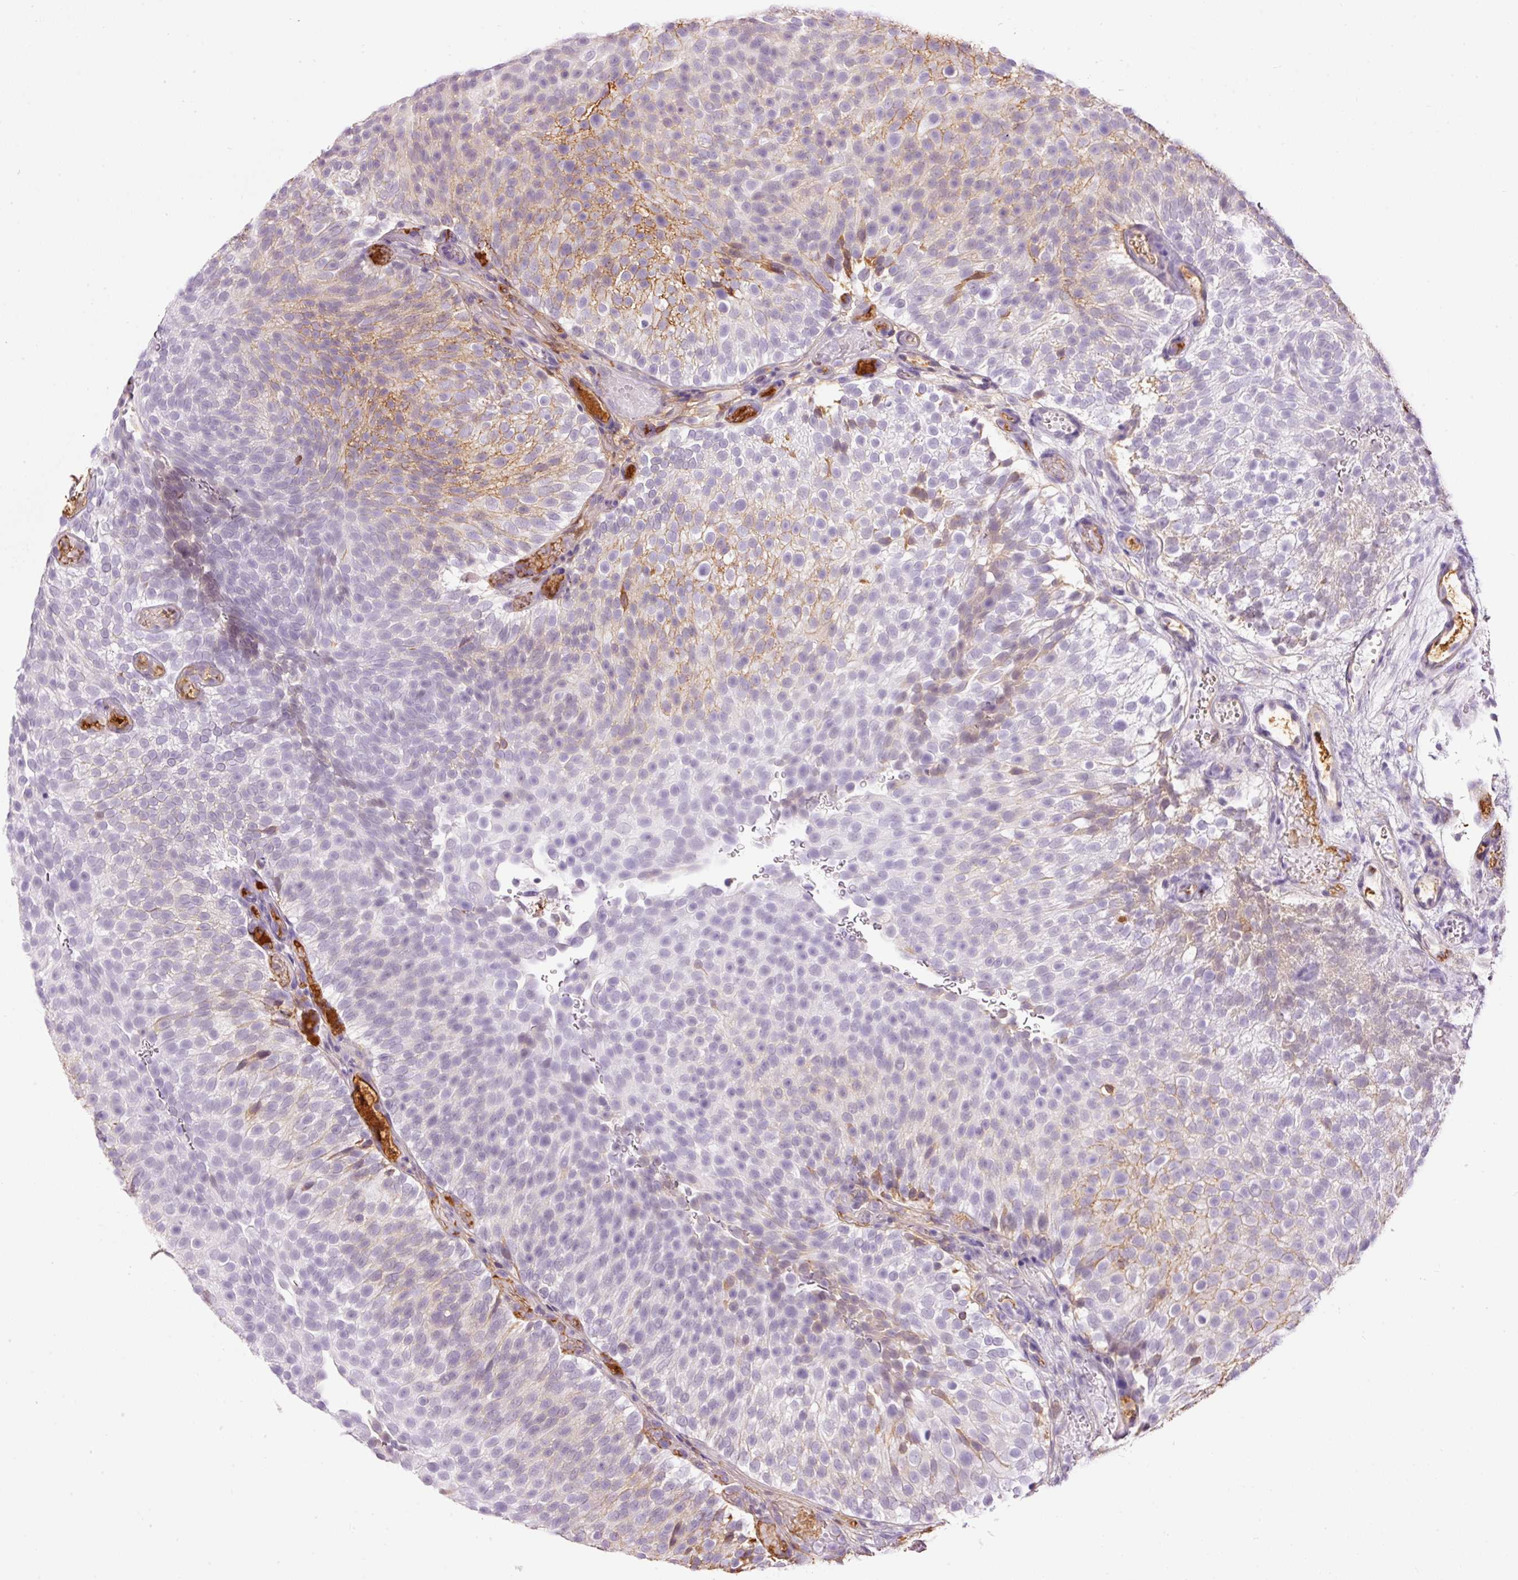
{"staining": {"intensity": "moderate", "quantity": "<25%", "location": "cytoplasmic/membranous"}, "tissue": "urothelial cancer", "cell_type": "Tumor cells", "image_type": "cancer", "snomed": [{"axis": "morphology", "description": "Urothelial carcinoma, Low grade"}, {"axis": "topography", "description": "Urinary bladder"}], "caption": "High-power microscopy captured an immunohistochemistry (IHC) histopathology image of low-grade urothelial carcinoma, revealing moderate cytoplasmic/membranous expression in approximately <25% of tumor cells.", "gene": "PRPF38B", "patient": {"sex": "male", "age": 78}}